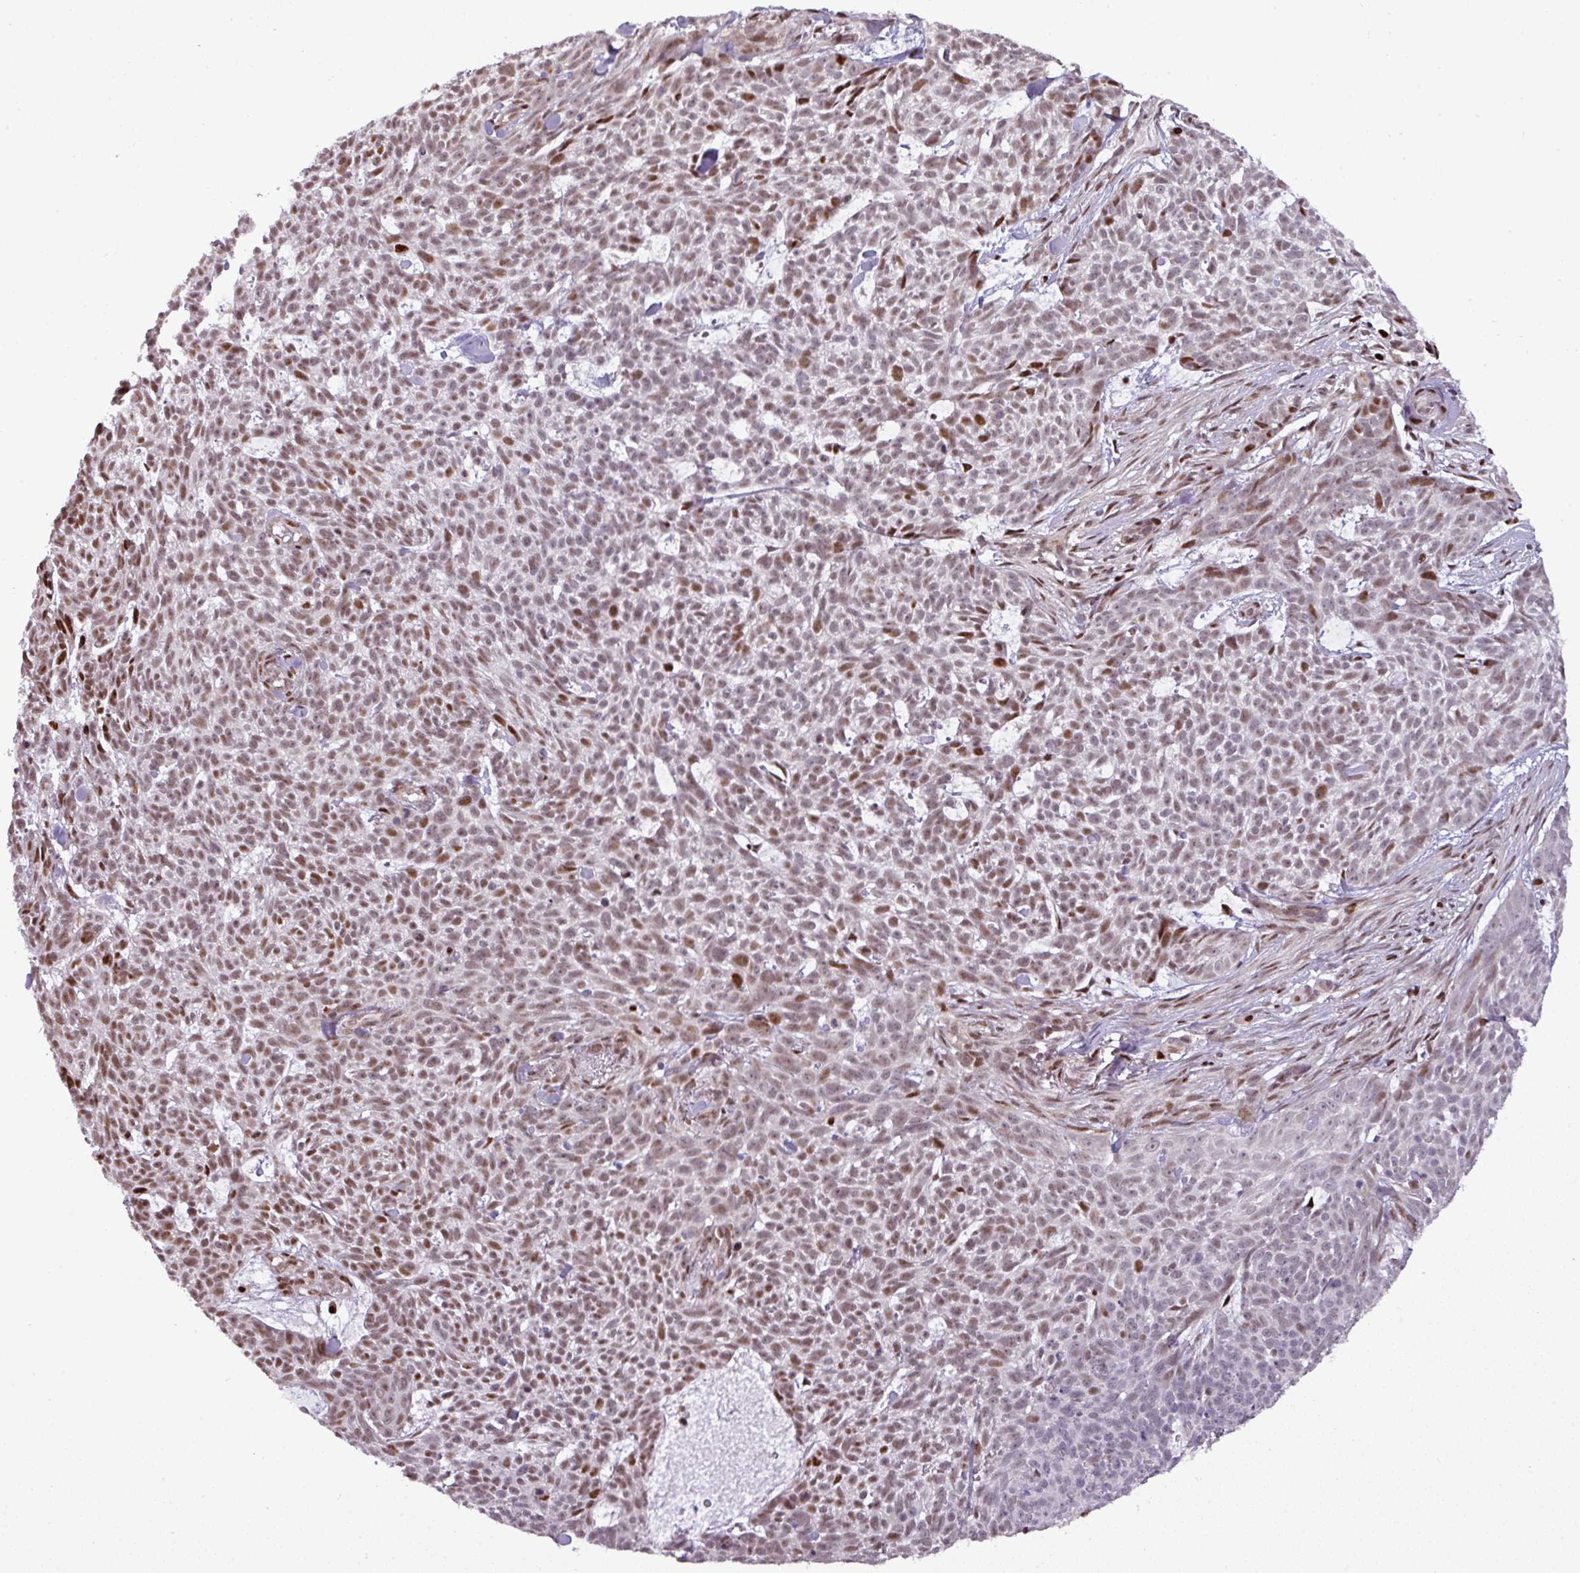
{"staining": {"intensity": "moderate", "quantity": "25%-75%", "location": "nuclear"}, "tissue": "skin cancer", "cell_type": "Tumor cells", "image_type": "cancer", "snomed": [{"axis": "morphology", "description": "Basal cell carcinoma"}, {"axis": "topography", "description": "Skin"}], "caption": "Immunohistochemistry (IHC) of human skin cancer (basal cell carcinoma) exhibits medium levels of moderate nuclear positivity in approximately 25%-75% of tumor cells. The protein of interest is stained brown, and the nuclei are stained in blue (DAB (3,3'-diaminobenzidine) IHC with brightfield microscopy, high magnification).", "gene": "MYSM1", "patient": {"sex": "female", "age": 93}}